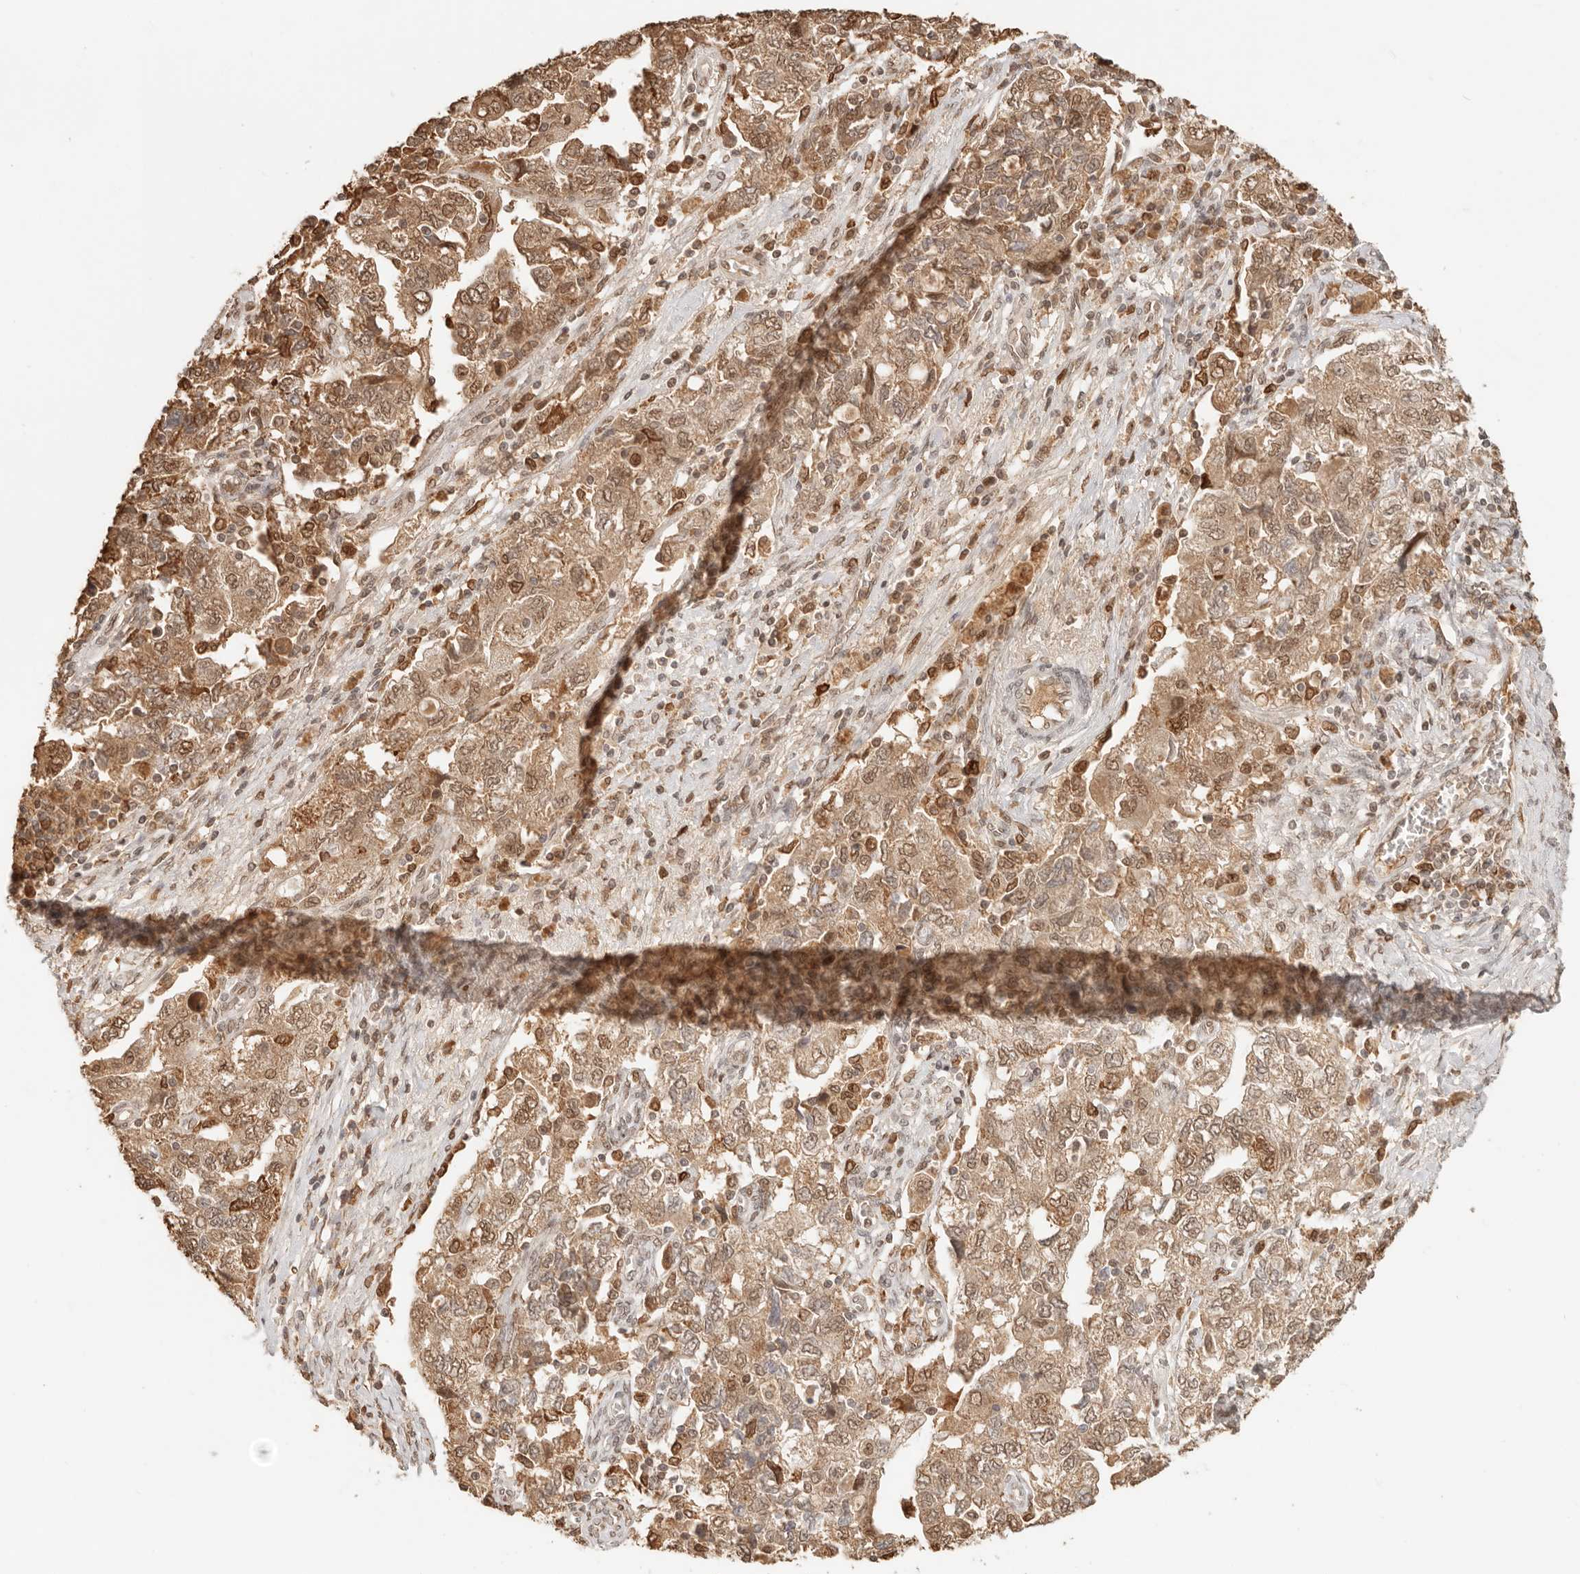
{"staining": {"intensity": "moderate", "quantity": ">75%", "location": "cytoplasmic/membranous,nuclear"}, "tissue": "ovarian cancer", "cell_type": "Tumor cells", "image_type": "cancer", "snomed": [{"axis": "morphology", "description": "Carcinoma, NOS"}, {"axis": "morphology", "description": "Cystadenocarcinoma, serous, NOS"}, {"axis": "topography", "description": "Ovary"}], "caption": "Ovarian cancer tissue demonstrates moderate cytoplasmic/membranous and nuclear positivity in approximately >75% of tumor cells", "gene": "NPAS2", "patient": {"sex": "female", "age": 69}}